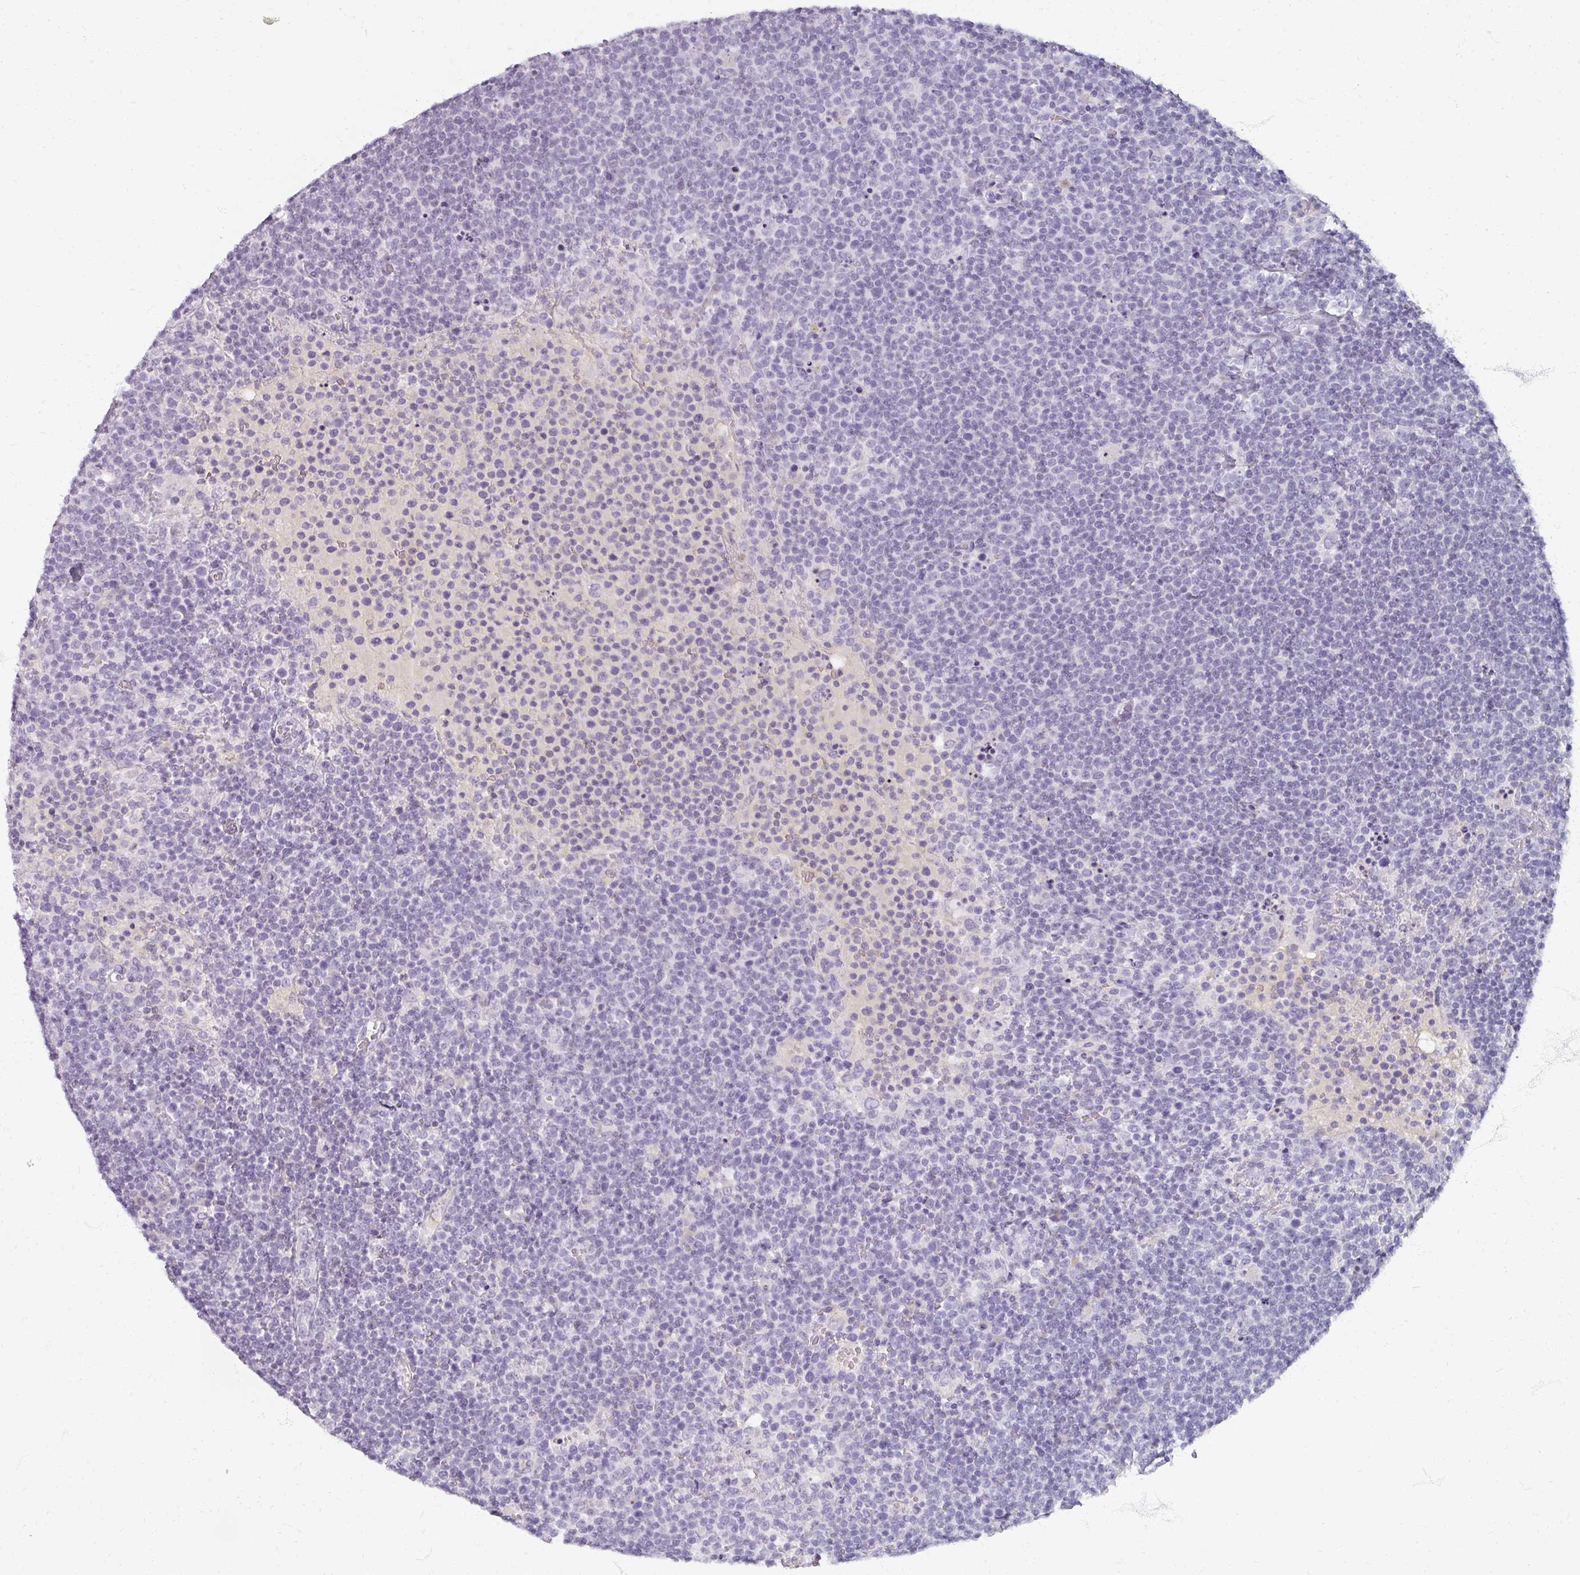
{"staining": {"intensity": "negative", "quantity": "none", "location": "none"}, "tissue": "lymphoma", "cell_type": "Tumor cells", "image_type": "cancer", "snomed": [{"axis": "morphology", "description": "Malignant lymphoma, non-Hodgkin's type, High grade"}, {"axis": "topography", "description": "Lymph node"}], "caption": "Tumor cells are negative for brown protein staining in lymphoma.", "gene": "REG3G", "patient": {"sex": "male", "age": 61}}